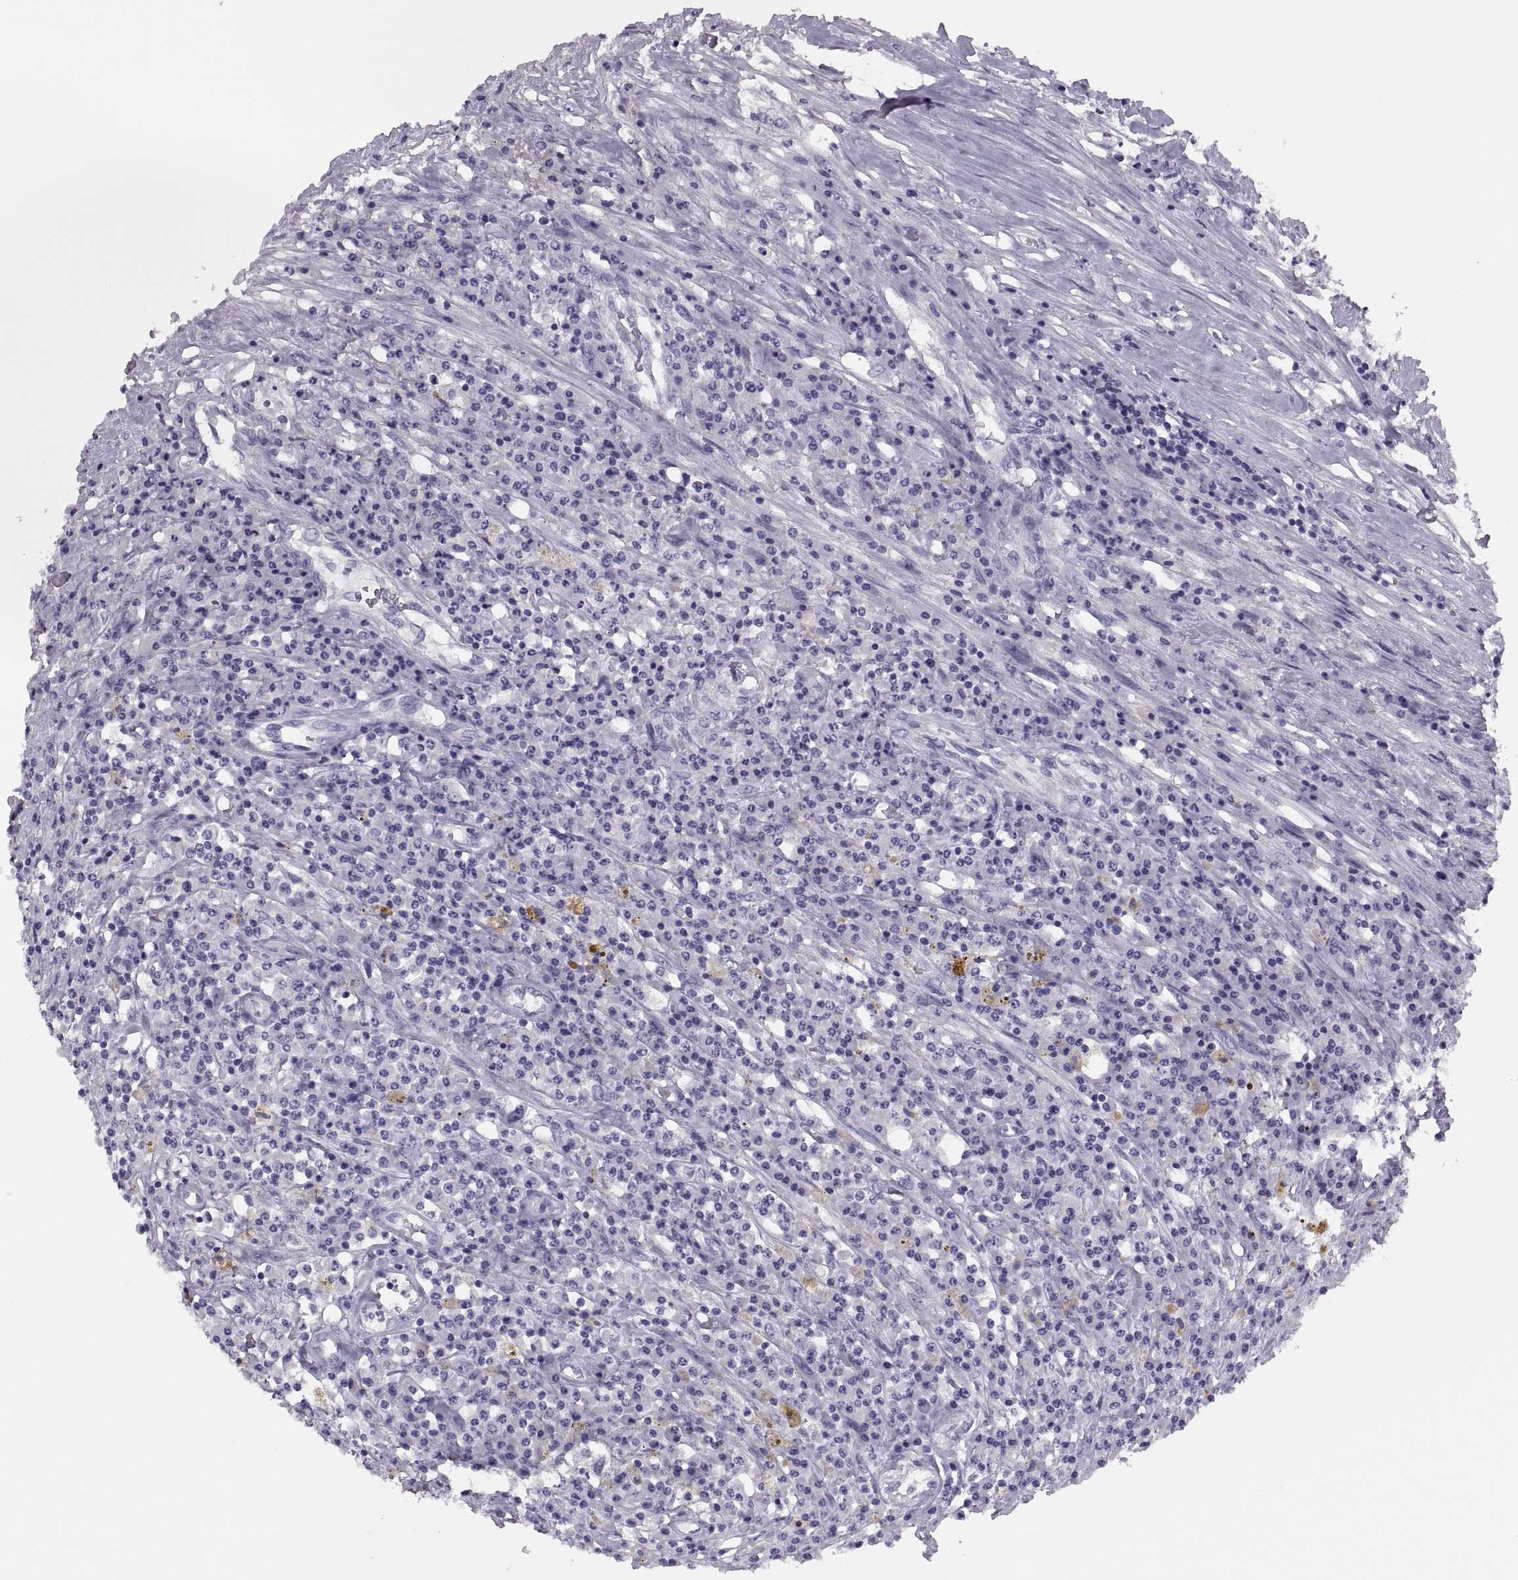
{"staining": {"intensity": "negative", "quantity": "none", "location": "none"}, "tissue": "colorectal cancer", "cell_type": "Tumor cells", "image_type": "cancer", "snomed": [{"axis": "morphology", "description": "Adenocarcinoma, NOS"}, {"axis": "topography", "description": "Rectum"}], "caption": "High power microscopy histopathology image of an immunohistochemistry histopathology image of adenocarcinoma (colorectal), revealing no significant staining in tumor cells.", "gene": "SYNGR4", "patient": {"sex": "male", "age": 54}}